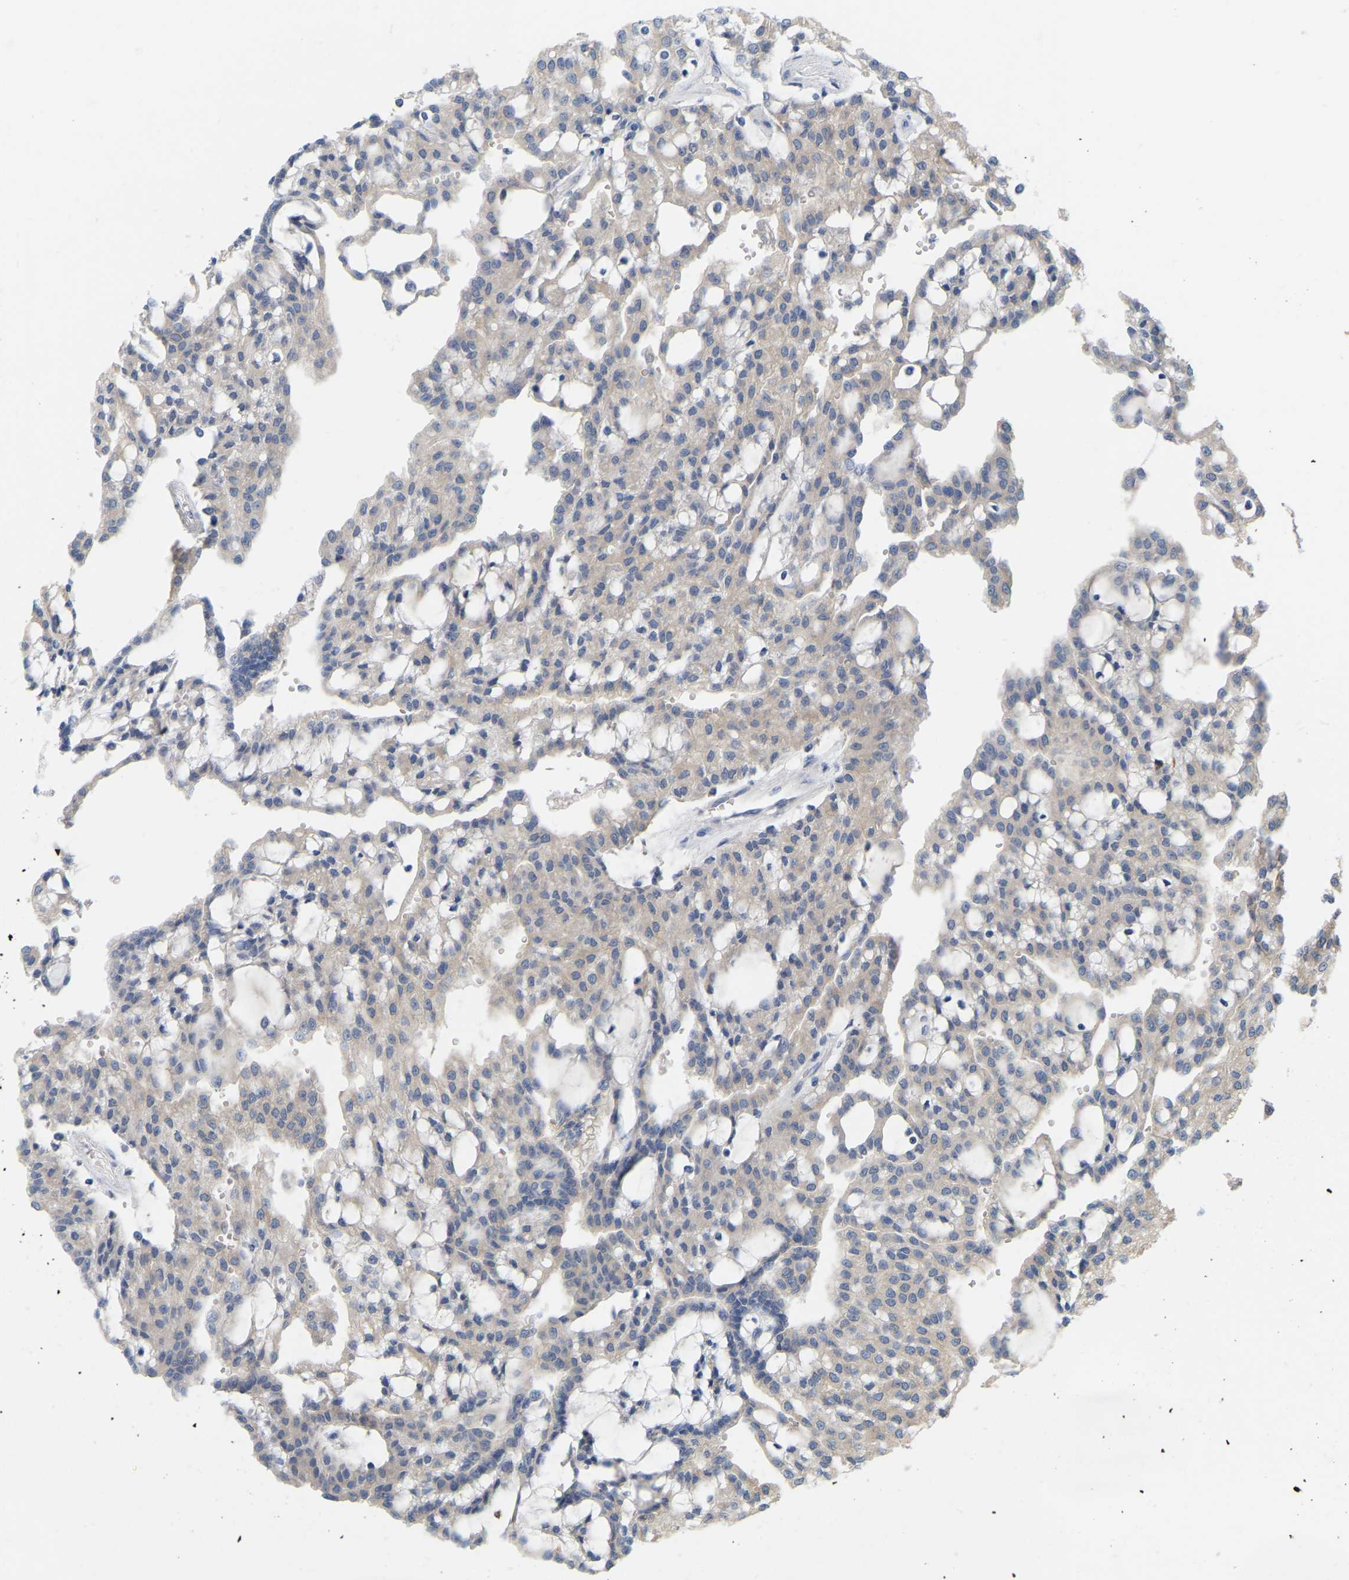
{"staining": {"intensity": "negative", "quantity": "none", "location": "none"}, "tissue": "renal cancer", "cell_type": "Tumor cells", "image_type": "cancer", "snomed": [{"axis": "morphology", "description": "Adenocarcinoma, NOS"}, {"axis": "topography", "description": "Kidney"}], "caption": "The immunohistochemistry histopathology image has no significant expression in tumor cells of renal cancer (adenocarcinoma) tissue. (DAB IHC, high magnification).", "gene": "WIPI2", "patient": {"sex": "male", "age": 63}}